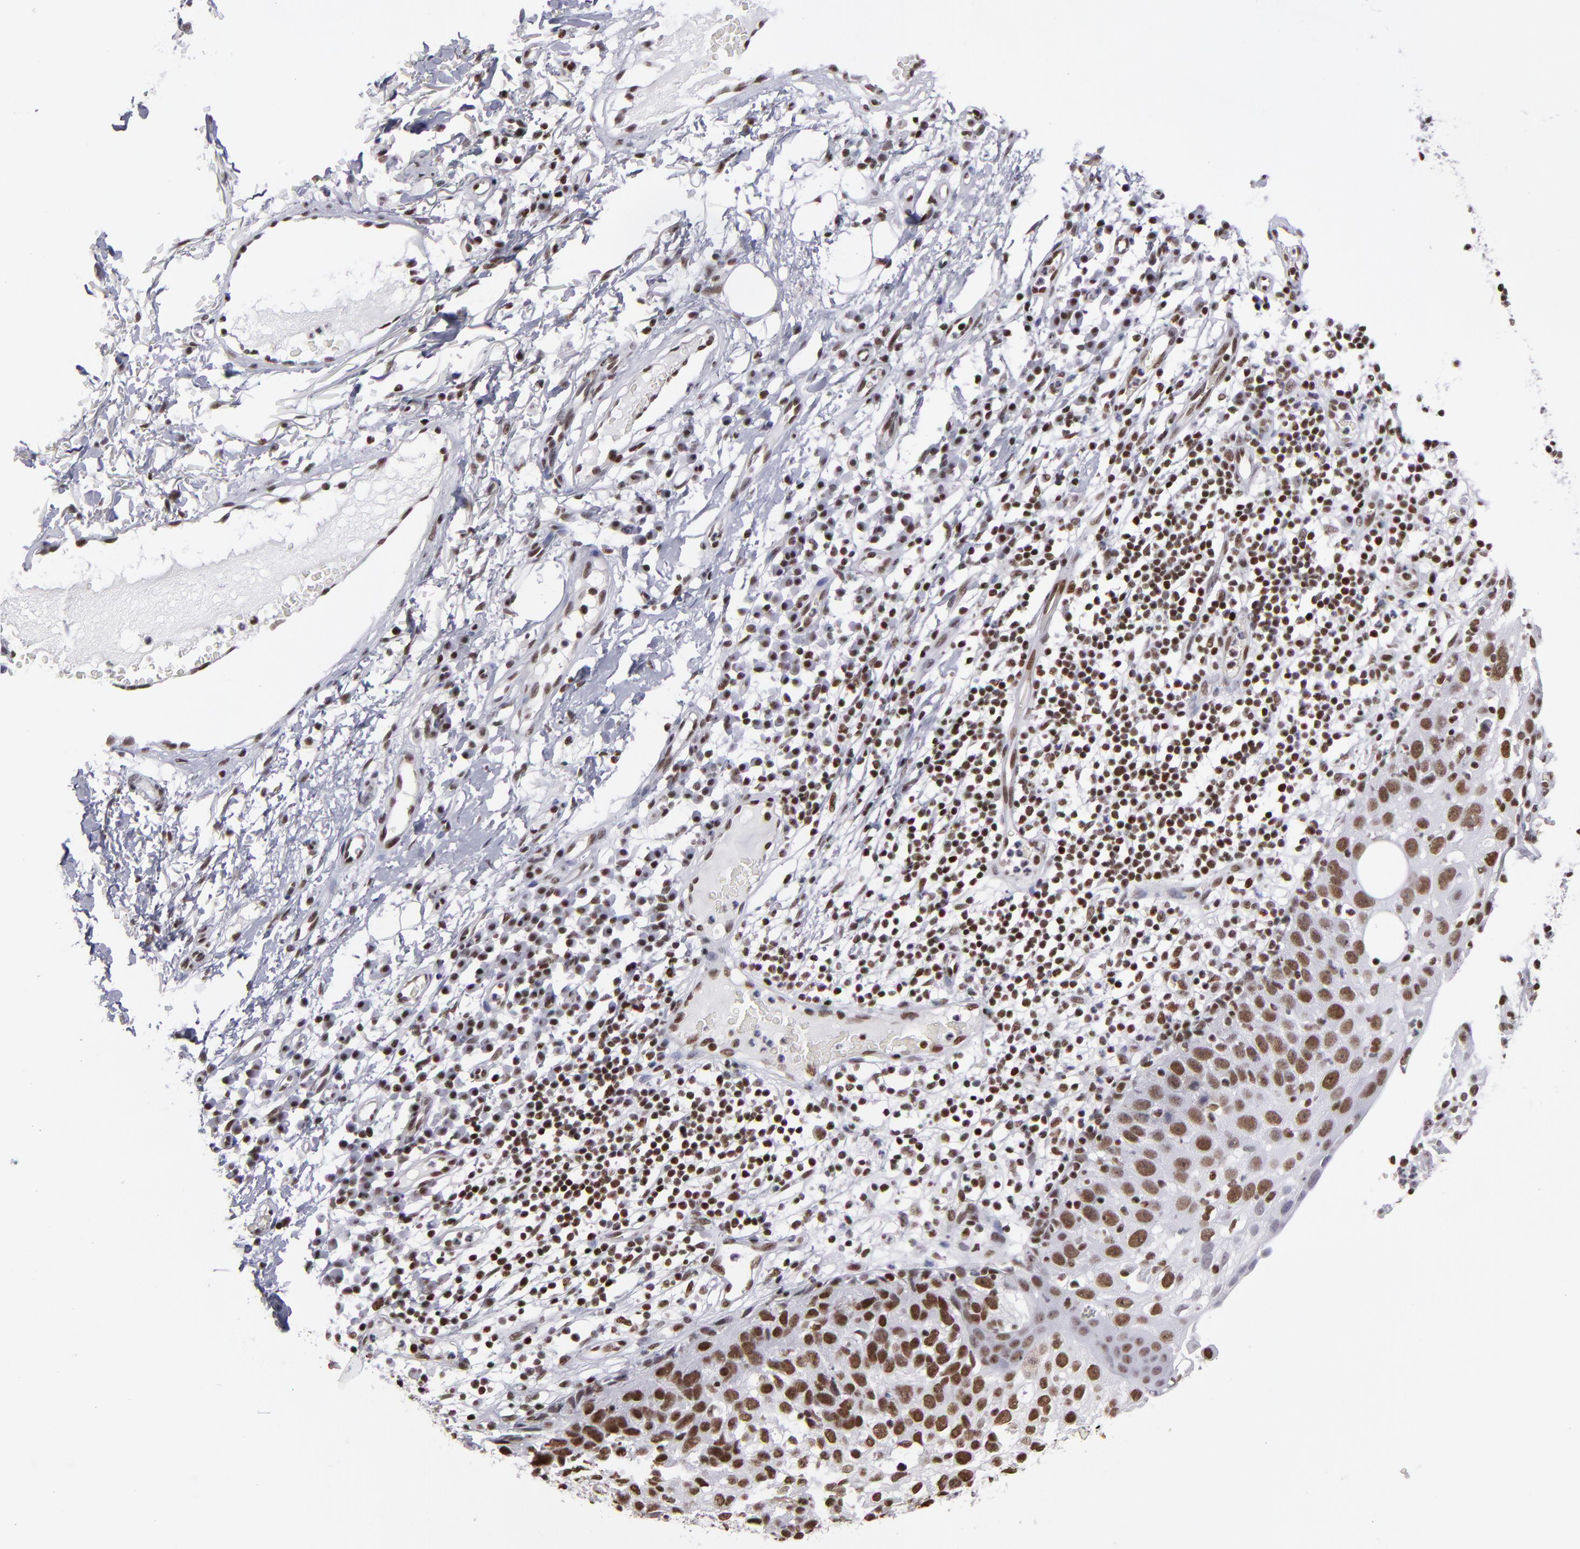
{"staining": {"intensity": "strong", "quantity": ">75%", "location": "nuclear"}, "tissue": "skin cancer", "cell_type": "Tumor cells", "image_type": "cancer", "snomed": [{"axis": "morphology", "description": "Squamous cell carcinoma, NOS"}, {"axis": "topography", "description": "Skin"}], "caption": "Tumor cells show high levels of strong nuclear expression in about >75% of cells in human squamous cell carcinoma (skin). (DAB (3,3'-diaminobenzidine) IHC with brightfield microscopy, high magnification).", "gene": "TERF2", "patient": {"sex": "male", "age": 87}}